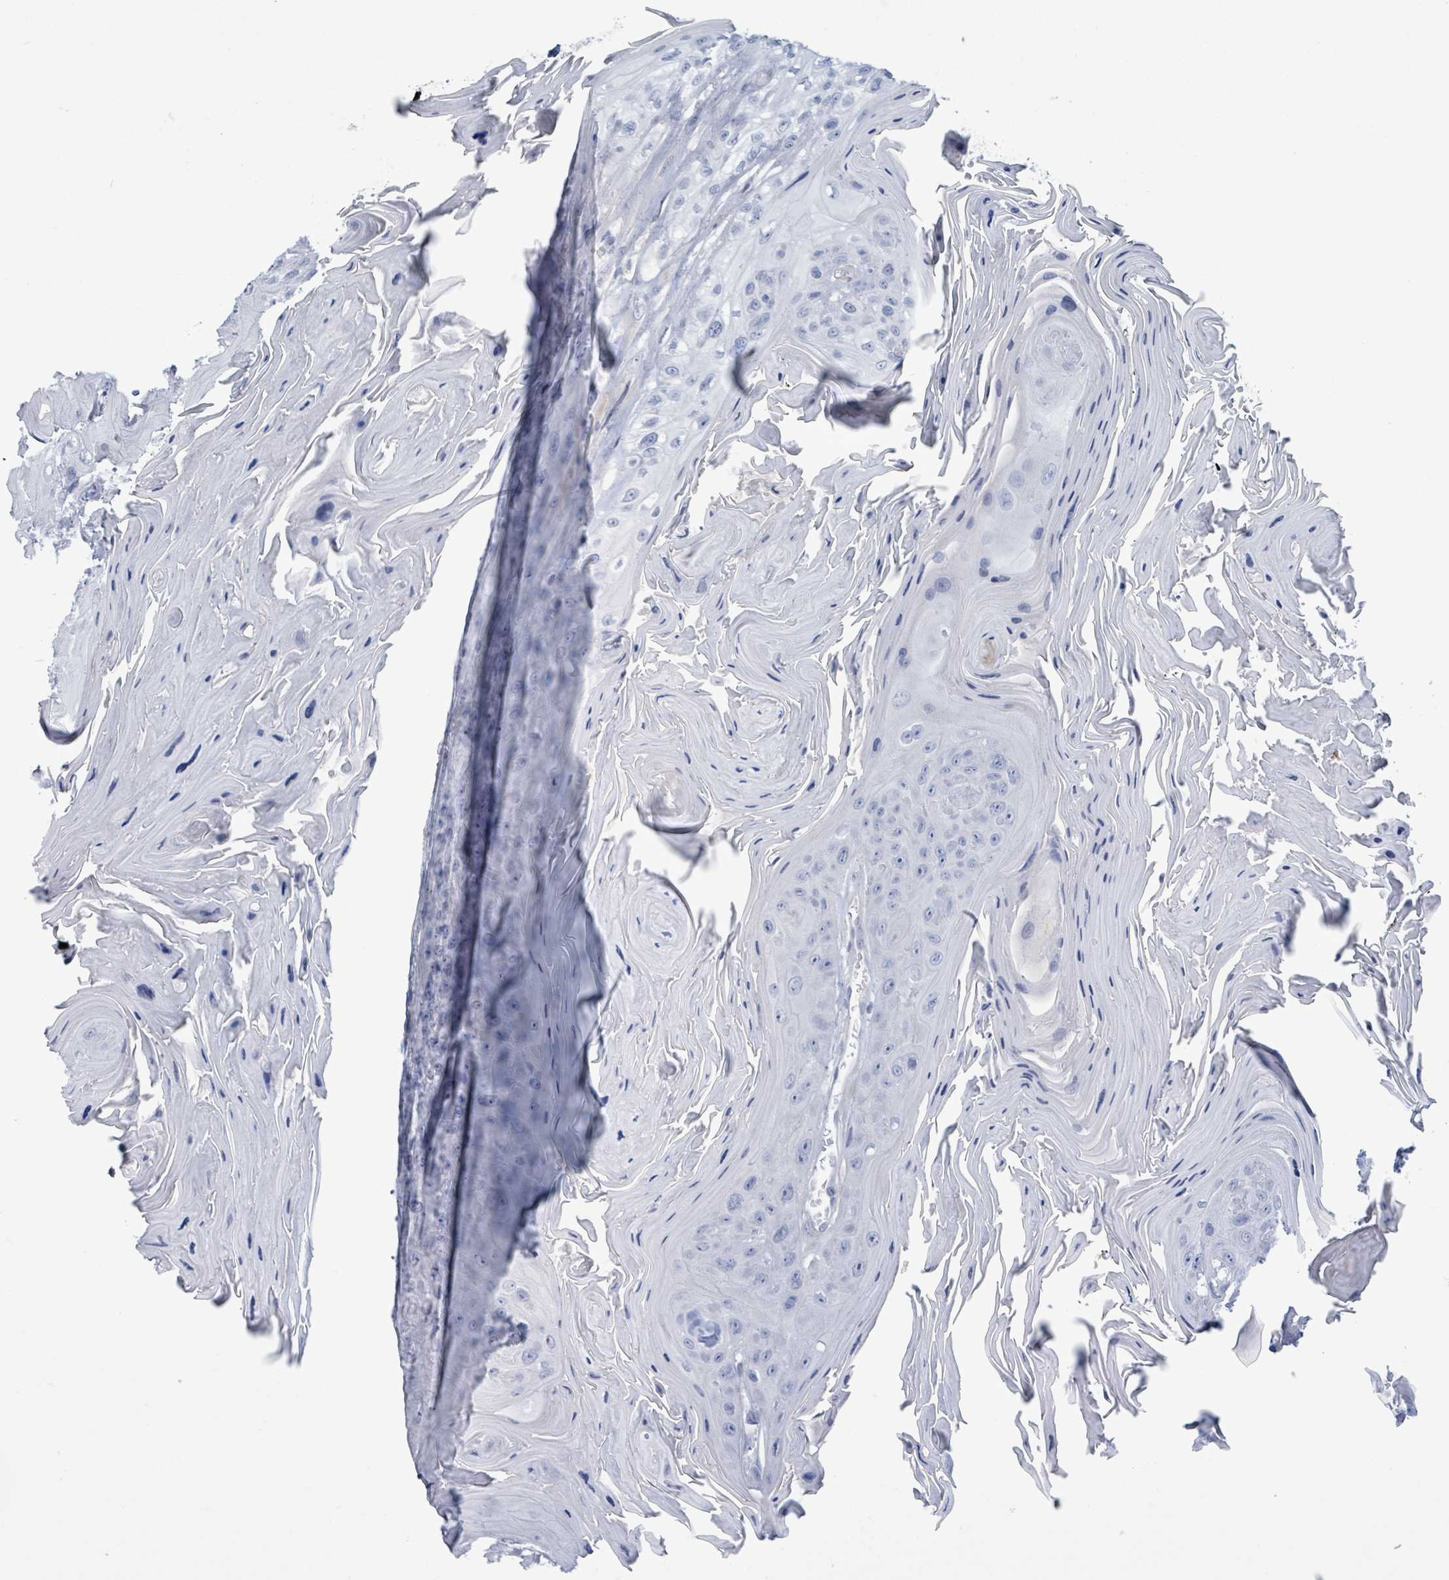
{"staining": {"intensity": "negative", "quantity": "none", "location": "none"}, "tissue": "head and neck cancer", "cell_type": "Tumor cells", "image_type": "cancer", "snomed": [{"axis": "morphology", "description": "Squamous cell carcinoma, NOS"}, {"axis": "topography", "description": "Head-Neck"}], "caption": "Immunohistochemistry (IHC) of human head and neck squamous cell carcinoma demonstrates no positivity in tumor cells.", "gene": "ZNF771", "patient": {"sex": "female", "age": 59}}